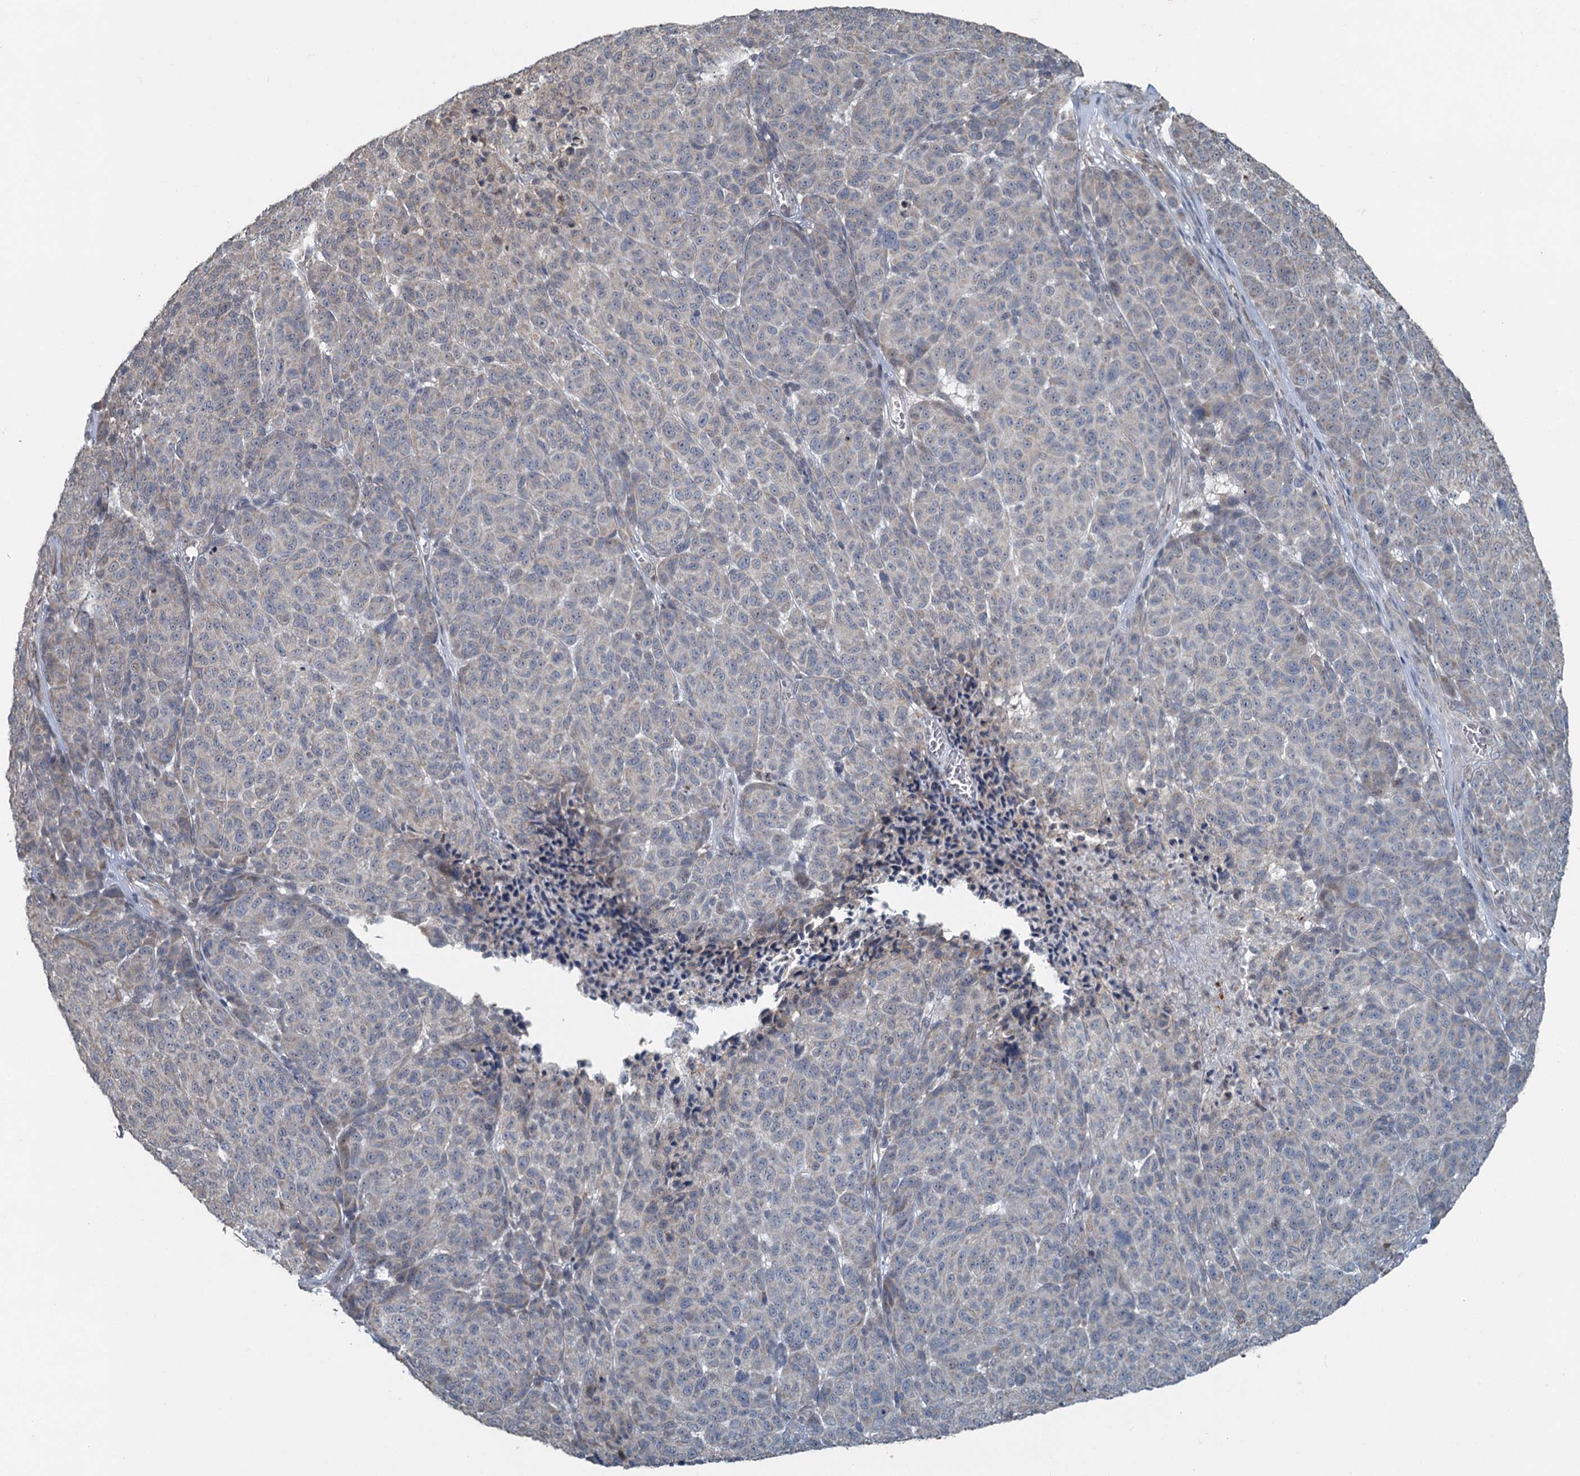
{"staining": {"intensity": "weak", "quantity": "<25%", "location": "cytoplasmic/membranous"}, "tissue": "melanoma", "cell_type": "Tumor cells", "image_type": "cancer", "snomed": [{"axis": "morphology", "description": "Malignant melanoma, NOS"}, {"axis": "topography", "description": "Skin"}], "caption": "IHC histopathology image of melanoma stained for a protein (brown), which exhibits no expression in tumor cells.", "gene": "TEX35", "patient": {"sex": "male", "age": 49}}